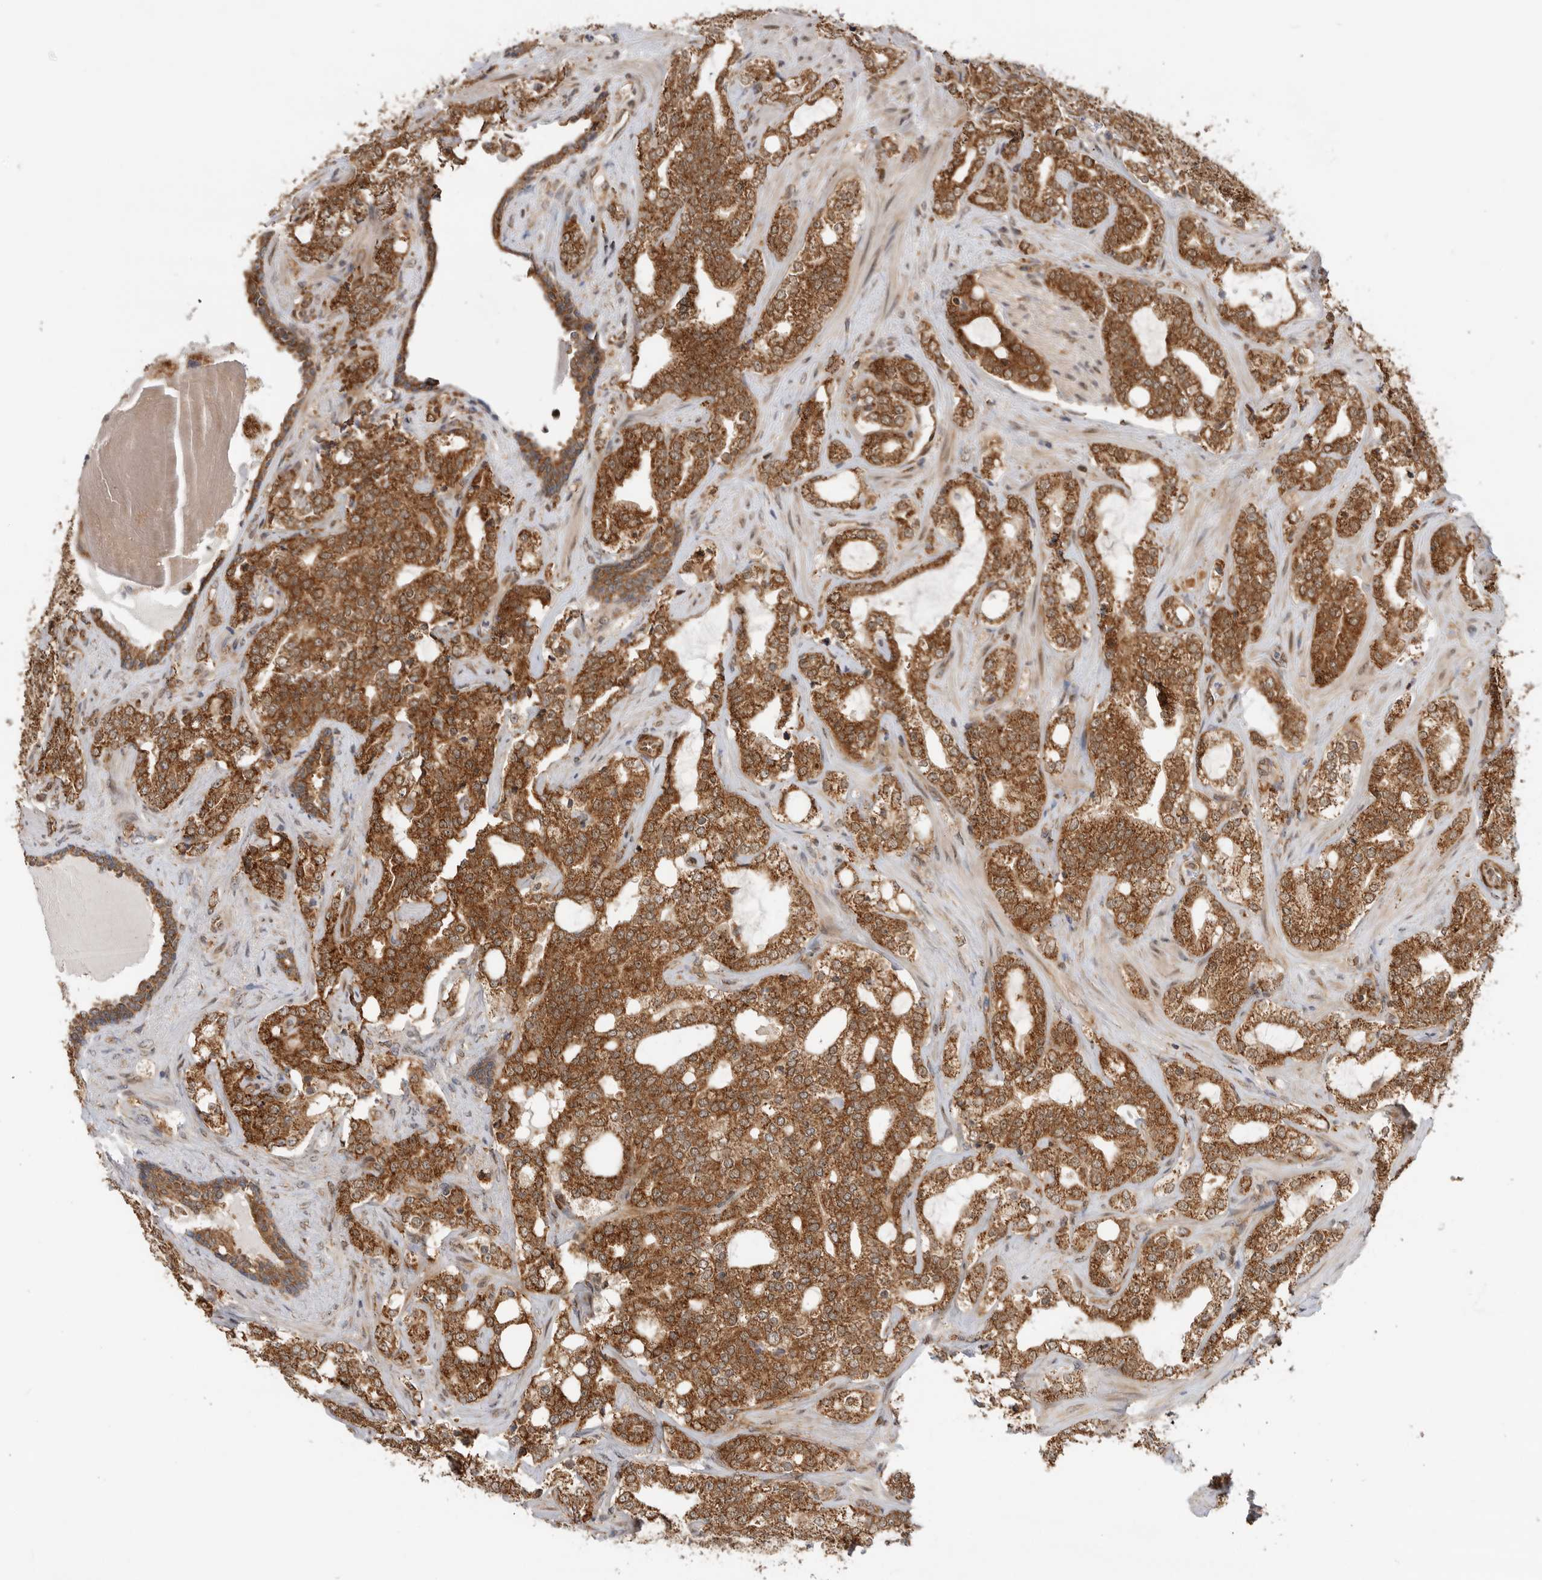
{"staining": {"intensity": "strong", "quantity": ">75%", "location": "cytoplasmic/membranous"}, "tissue": "prostate cancer", "cell_type": "Tumor cells", "image_type": "cancer", "snomed": [{"axis": "morphology", "description": "Adenocarcinoma, High grade"}, {"axis": "topography", "description": "Prostate"}], "caption": "Human prostate cancer stained with a protein marker displays strong staining in tumor cells.", "gene": "DCAF8", "patient": {"sex": "male", "age": 64}}